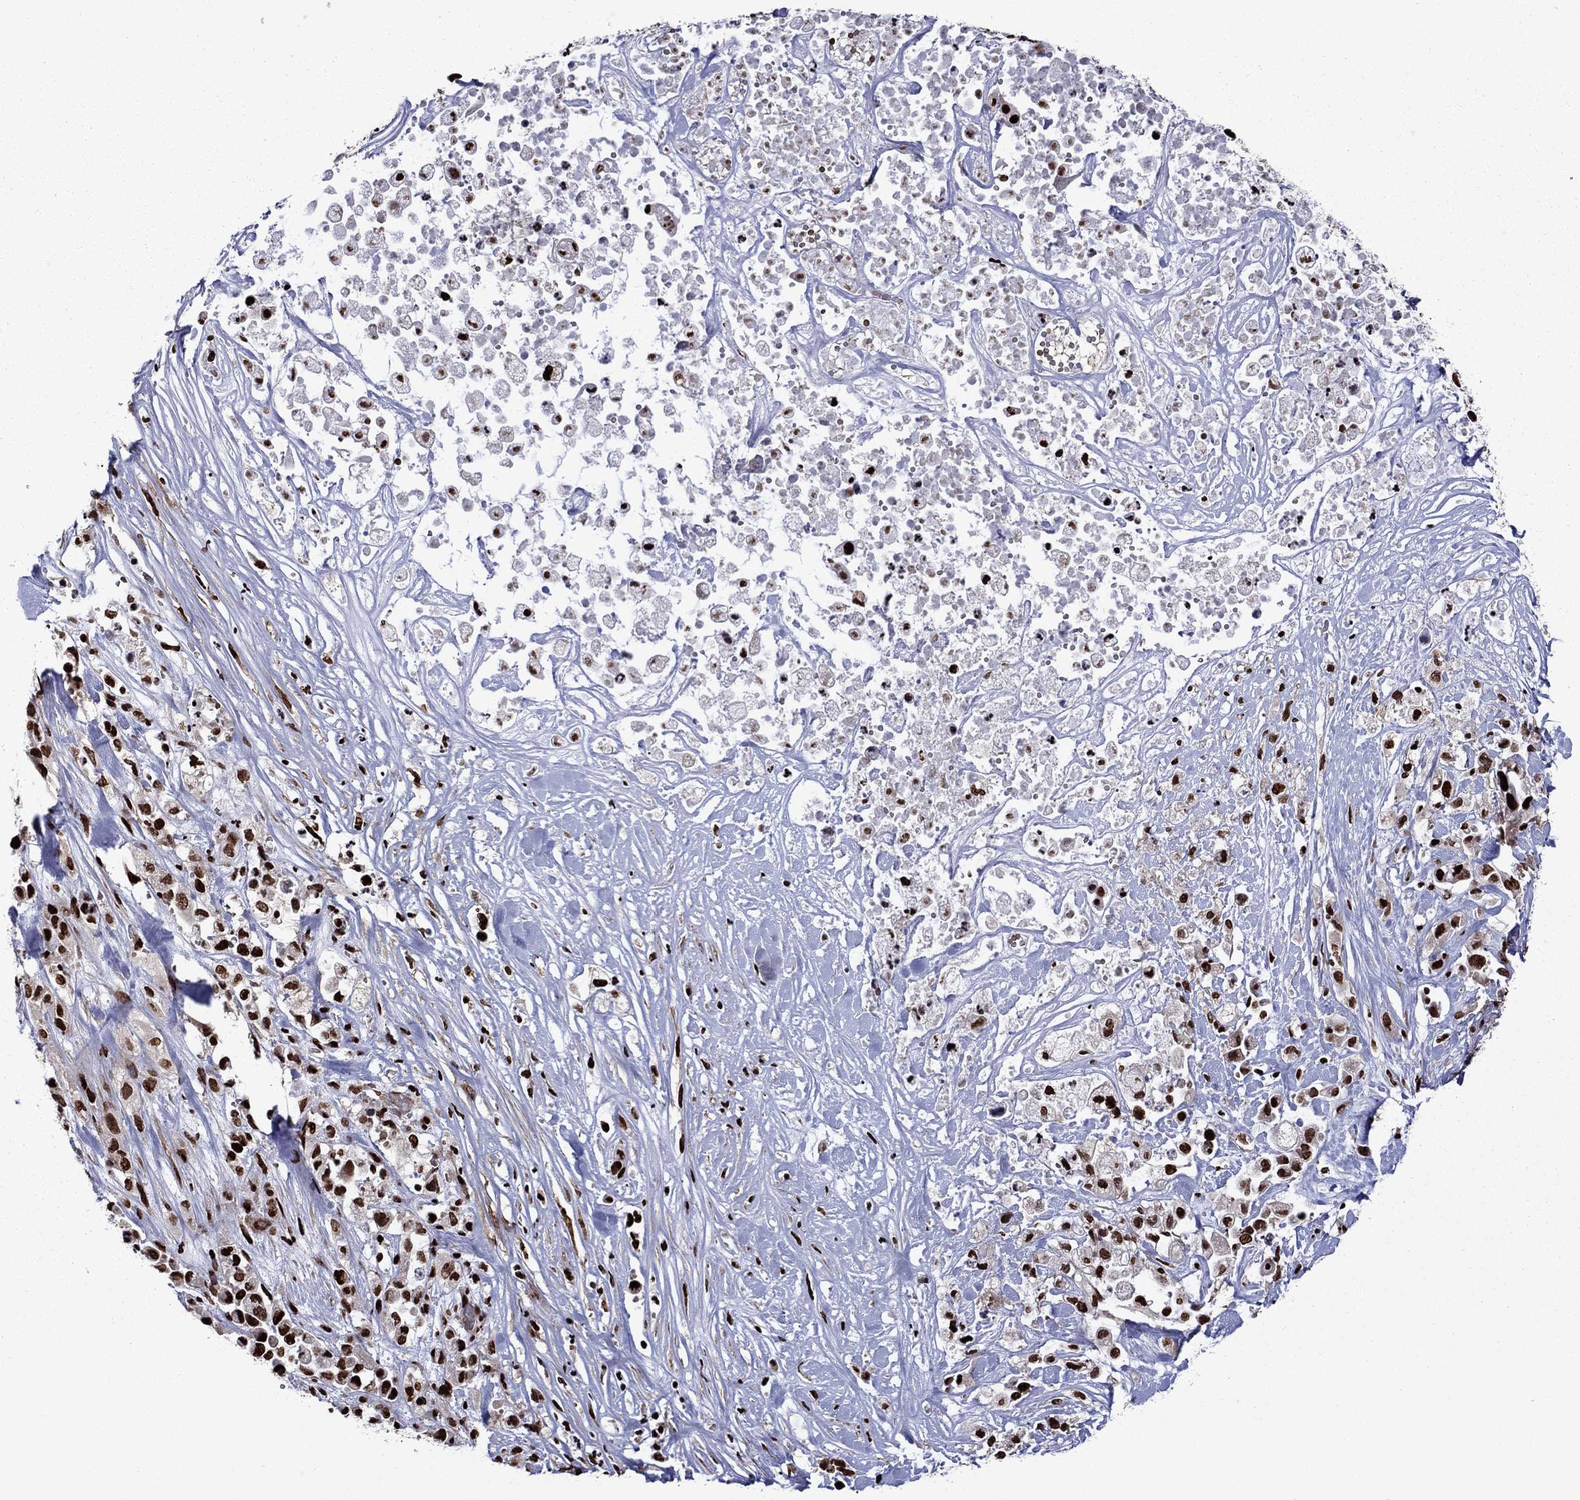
{"staining": {"intensity": "strong", "quantity": "25%-75%", "location": "nuclear"}, "tissue": "pancreatic cancer", "cell_type": "Tumor cells", "image_type": "cancer", "snomed": [{"axis": "morphology", "description": "Adenocarcinoma, NOS"}, {"axis": "topography", "description": "Pancreas"}], "caption": "Immunohistochemistry (DAB (3,3'-diaminobenzidine)) staining of human pancreatic cancer (adenocarcinoma) reveals strong nuclear protein staining in about 25%-75% of tumor cells.", "gene": "LIMK1", "patient": {"sex": "male", "age": 44}}